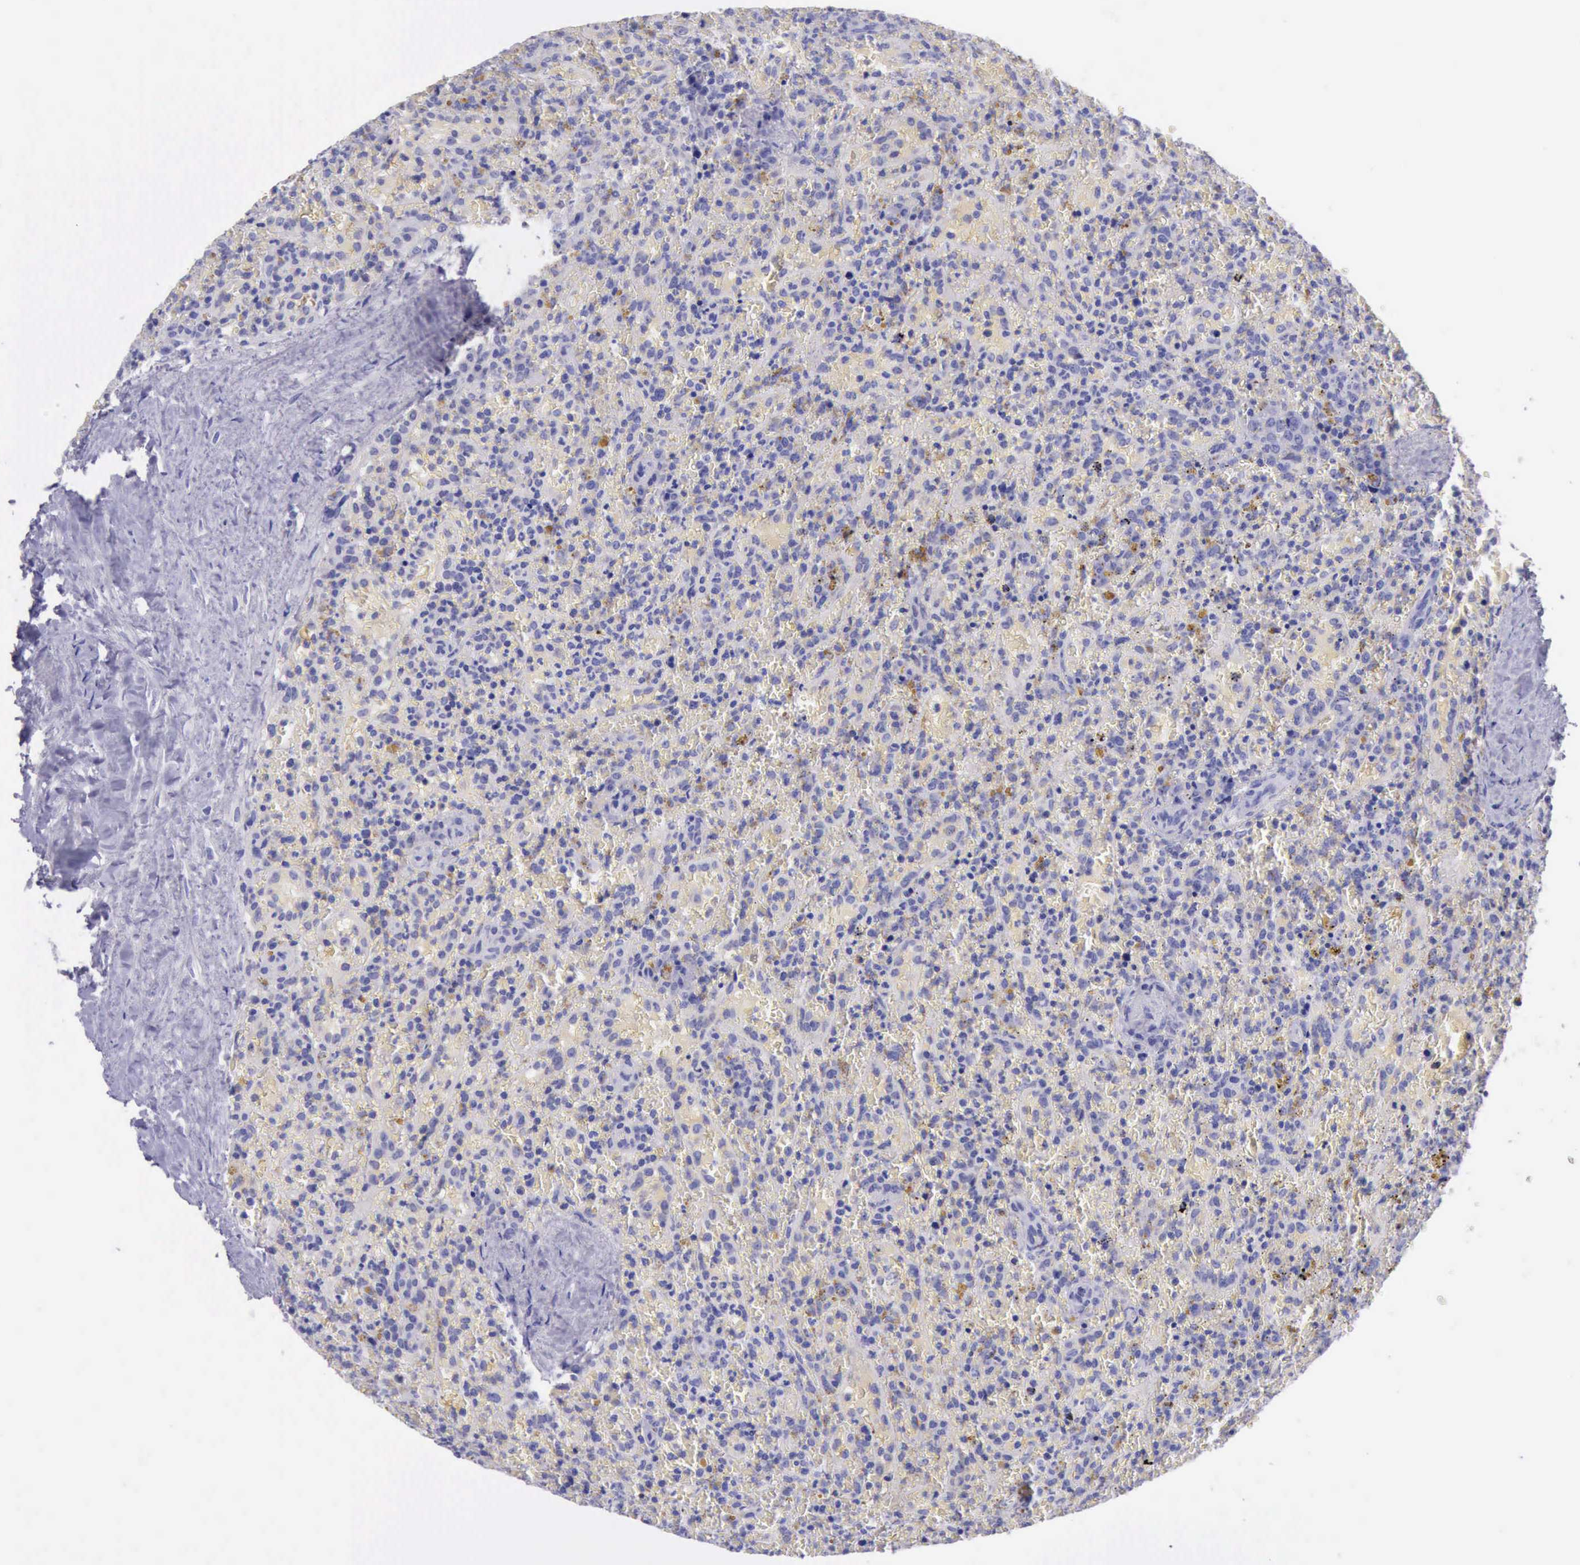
{"staining": {"intensity": "negative", "quantity": "none", "location": "none"}, "tissue": "lymphoma", "cell_type": "Tumor cells", "image_type": "cancer", "snomed": [{"axis": "morphology", "description": "Malignant lymphoma, non-Hodgkin's type, High grade"}, {"axis": "topography", "description": "Spleen"}, {"axis": "topography", "description": "Lymph node"}], "caption": "DAB (3,3'-diaminobenzidine) immunohistochemical staining of lymphoma displays no significant expression in tumor cells.", "gene": "LRFN5", "patient": {"sex": "female", "age": 70}}